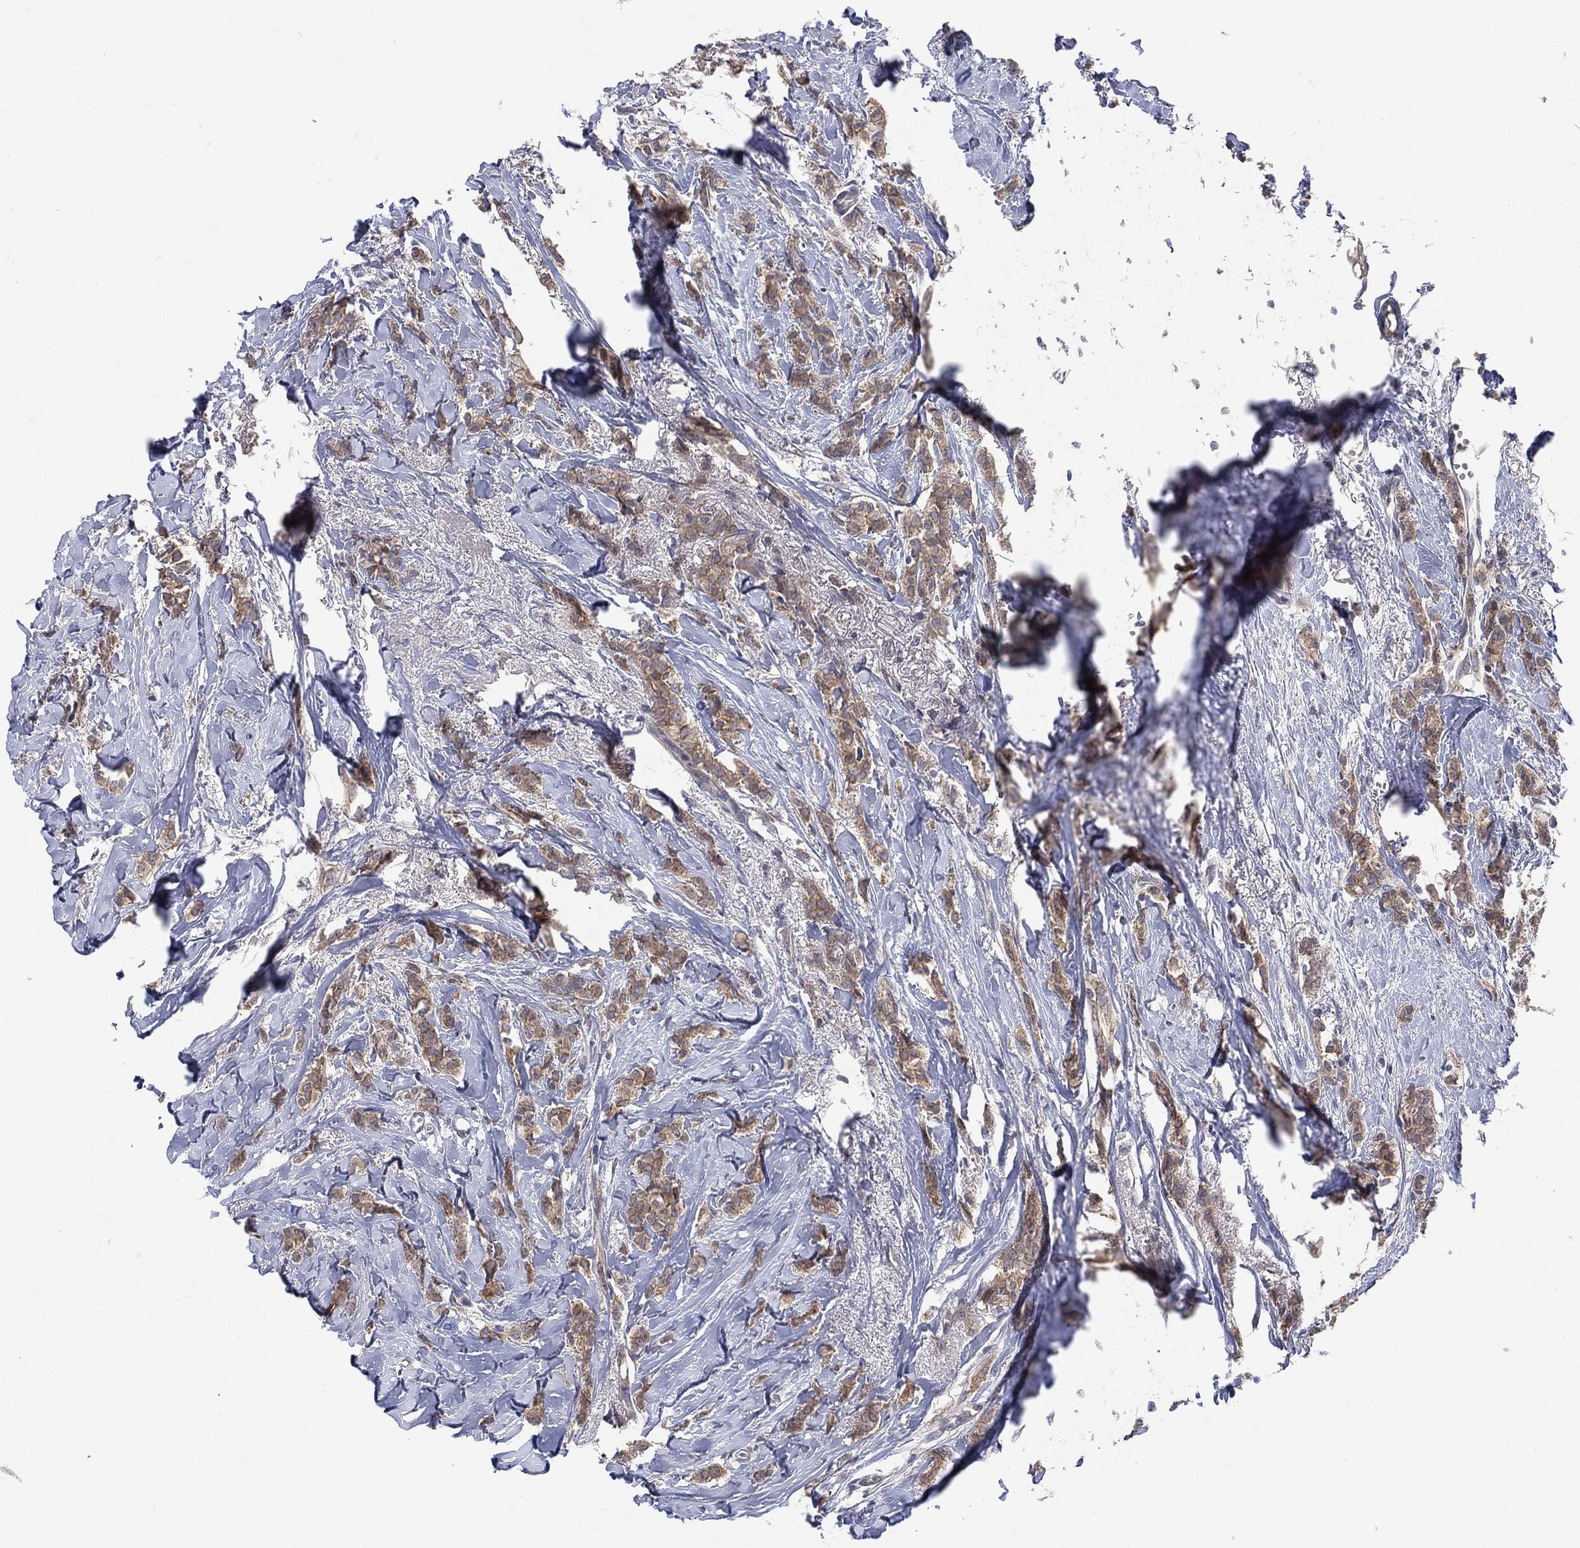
{"staining": {"intensity": "weak", "quantity": ">75%", "location": "cytoplasmic/membranous"}, "tissue": "breast cancer", "cell_type": "Tumor cells", "image_type": "cancer", "snomed": [{"axis": "morphology", "description": "Duct carcinoma"}, {"axis": "topography", "description": "Breast"}], "caption": "Immunohistochemical staining of human breast infiltrating ductal carcinoma demonstrates low levels of weak cytoplasmic/membranous protein expression in about >75% of tumor cells. Immunohistochemistry stains the protein of interest in brown and the nuclei are stained blue.", "gene": "MPP7", "patient": {"sex": "female", "age": 85}}